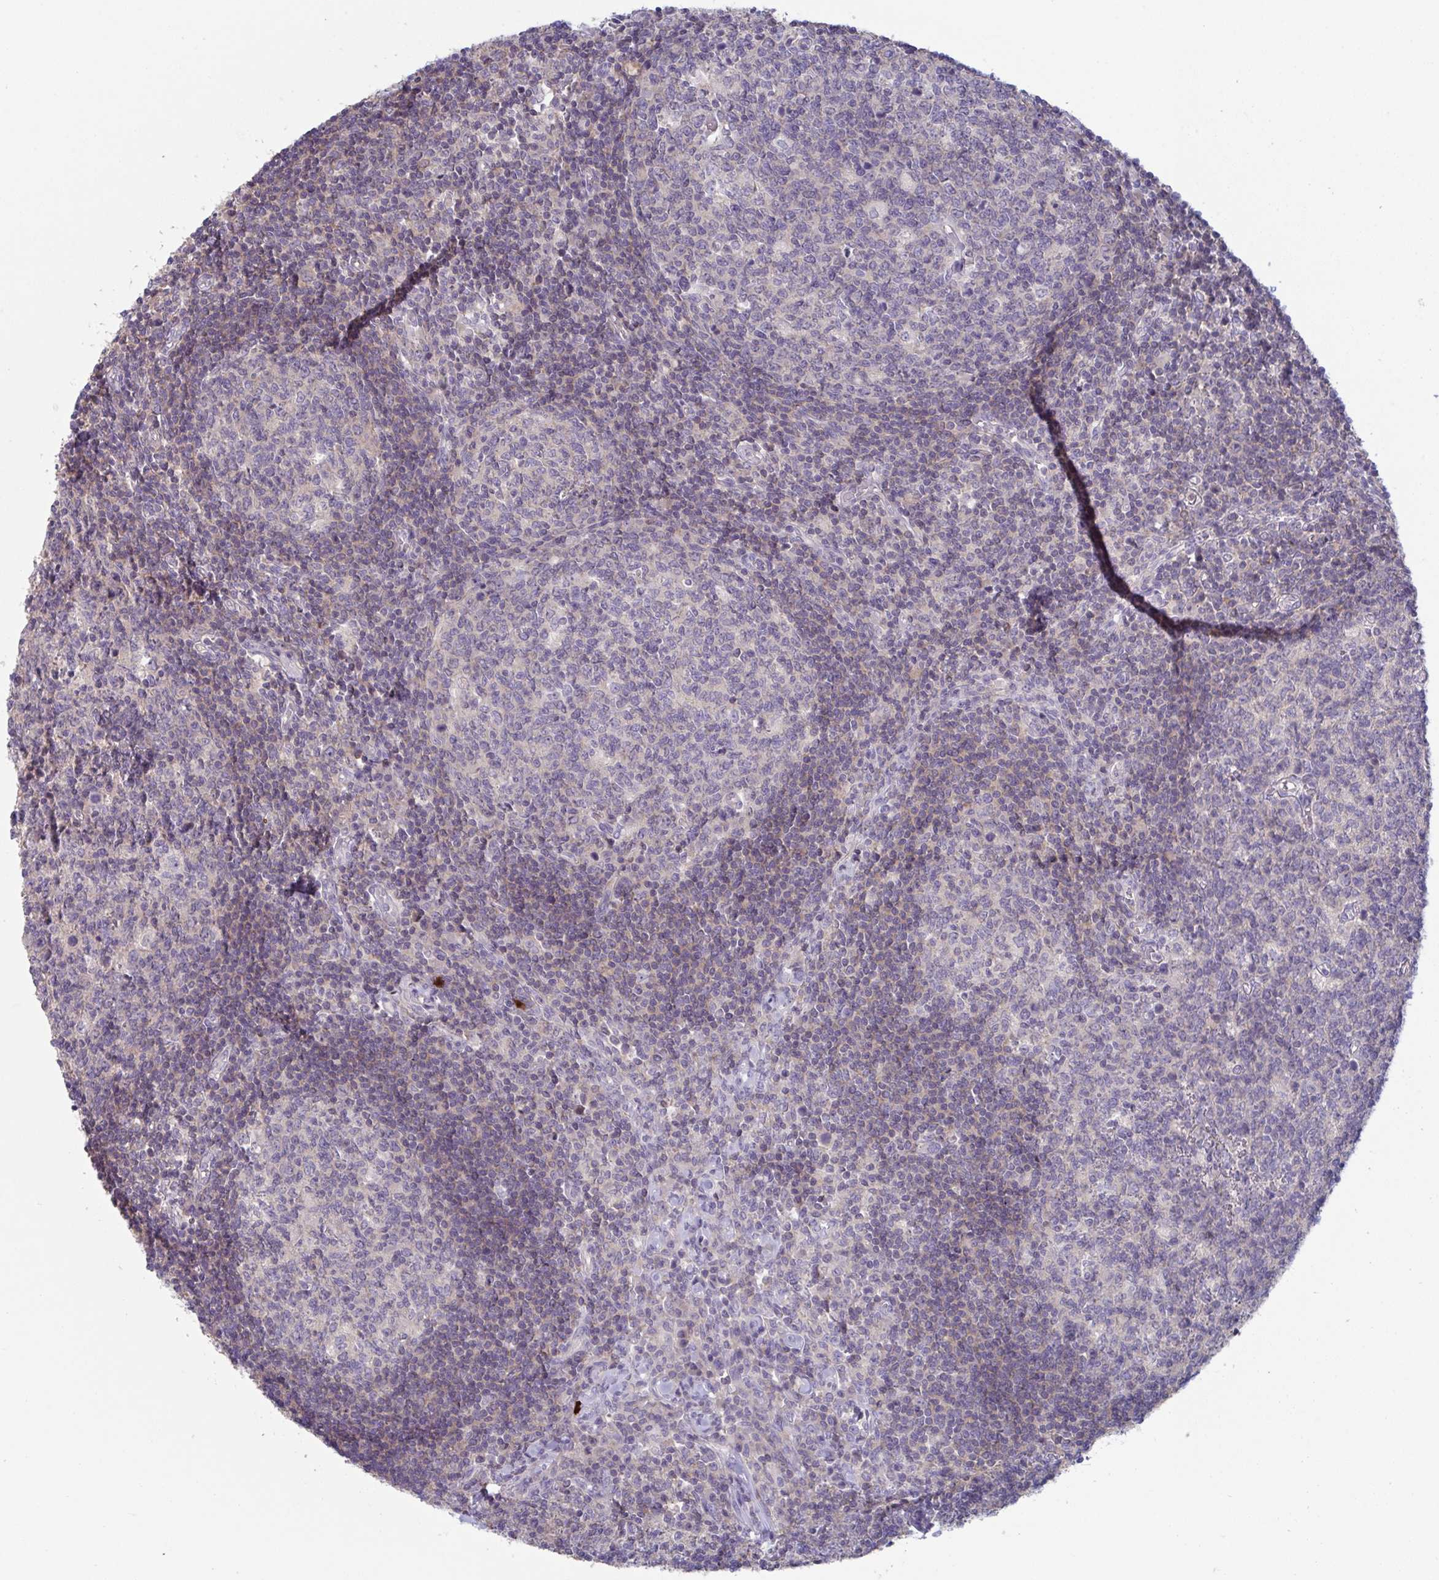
{"staining": {"intensity": "negative", "quantity": "none", "location": "none"}, "tissue": "lymph node", "cell_type": "Germinal center cells", "image_type": "normal", "snomed": [{"axis": "morphology", "description": "Normal tissue, NOS"}, {"axis": "topography", "description": "Lymph node"}], "caption": "This is a histopathology image of immunohistochemistry staining of normal lymph node, which shows no positivity in germinal center cells. The staining was performed using DAB to visualize the protein expression in brown, while the nuclei were stained in blue with hematoxylin (Magnification: 20x).", "gene": "STK26", "patient": {"sex": "male", "age": 67}}